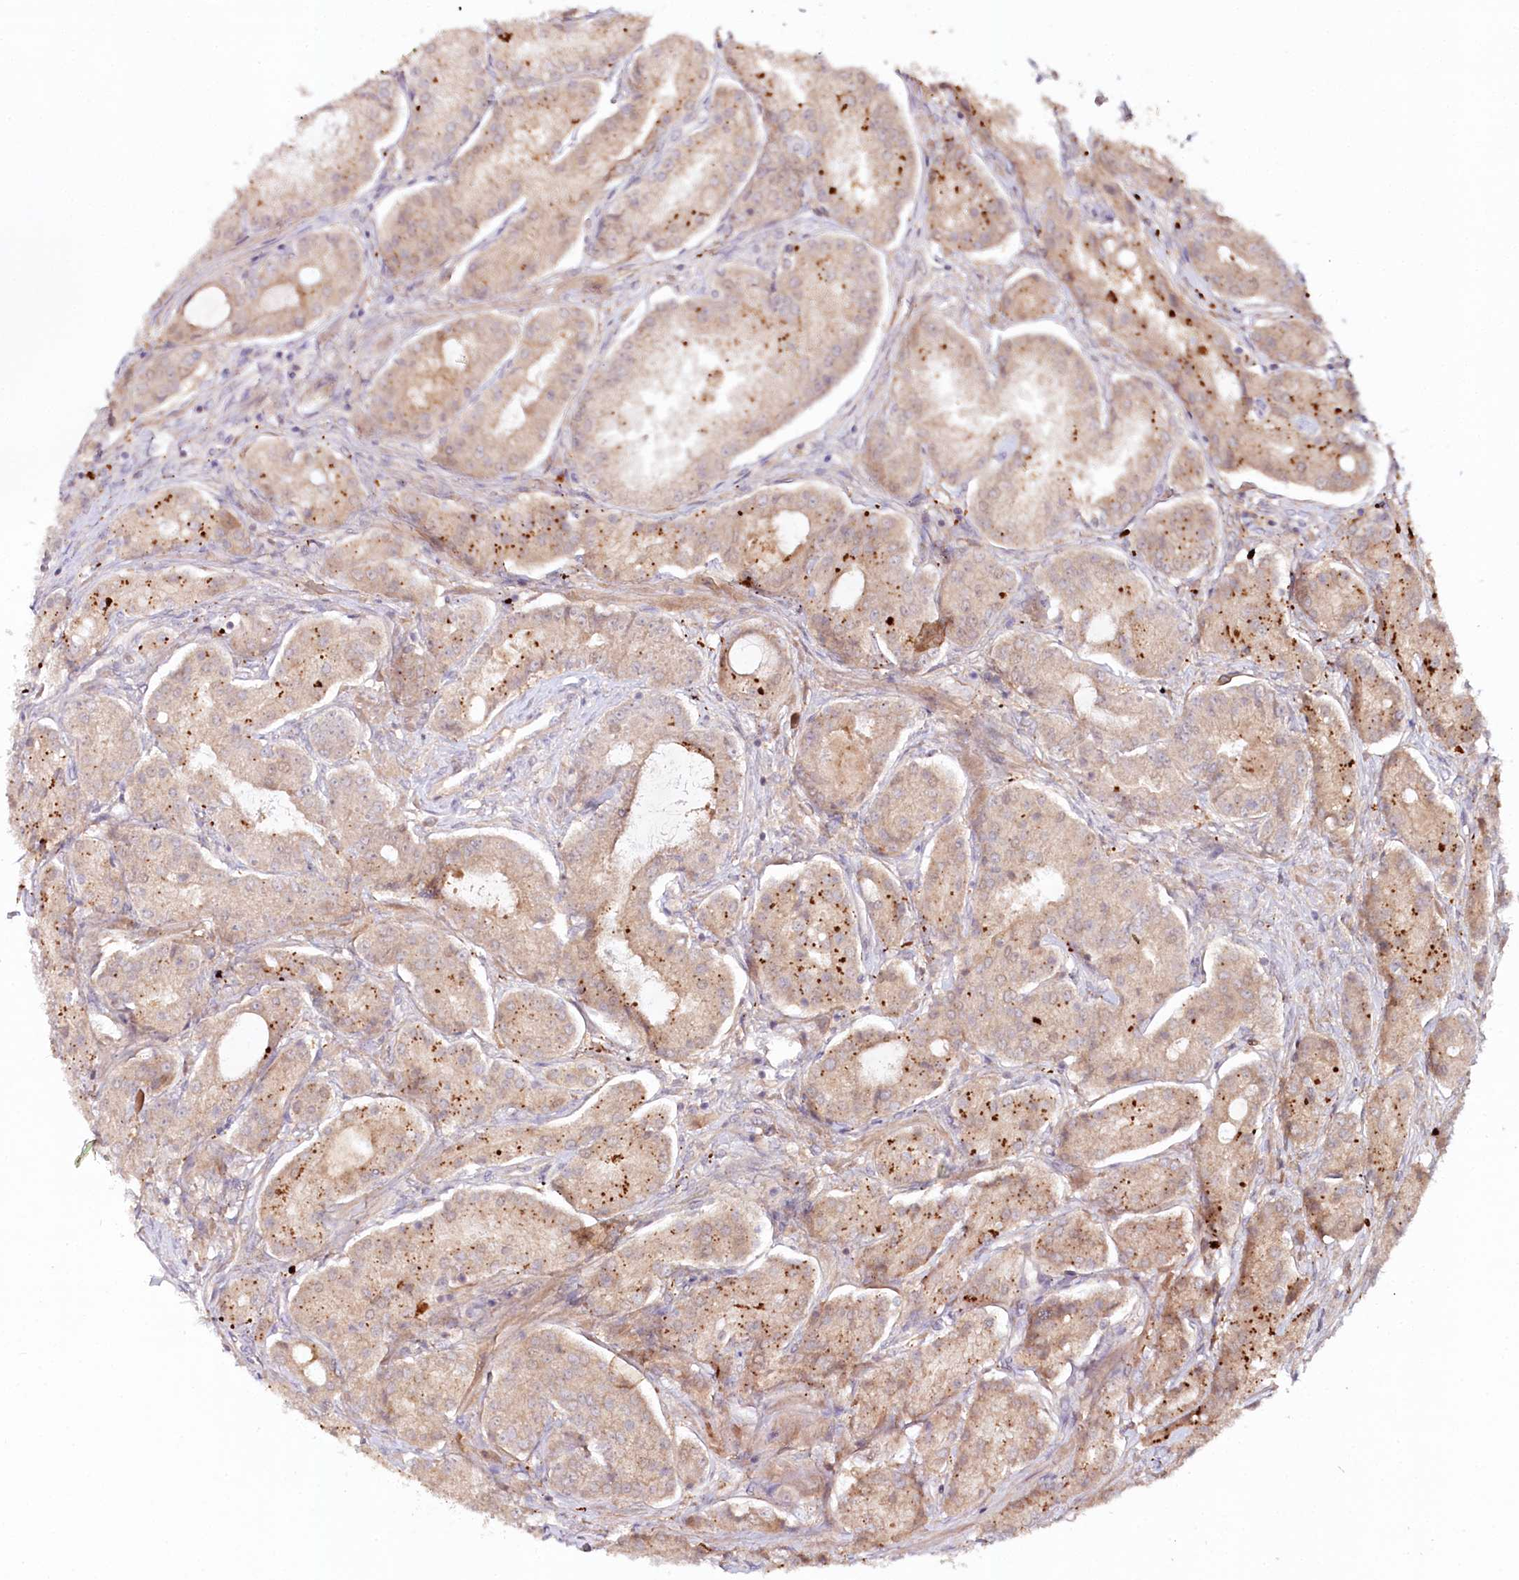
{"staining": {"intensity": "moderate", "quantity": "25%-75%", "location": "cytoplasmic/membranous"}, "tissue": "prostate cancer", "cell_type": "Tumor cells", "image_type": "cancer", "snomed": [{"axis": "morphology", "description": "Adenocarcinoma, Low grade"}, {"axis": "topography", "description": "Prostate"}], "caption": "Prostate cancer stained for a protein reveals moderate cytoplasmic/membranous positivity in tumor cells.", "gene": "PSAPL1", "patient": {"sex": "male", "age": 68}}